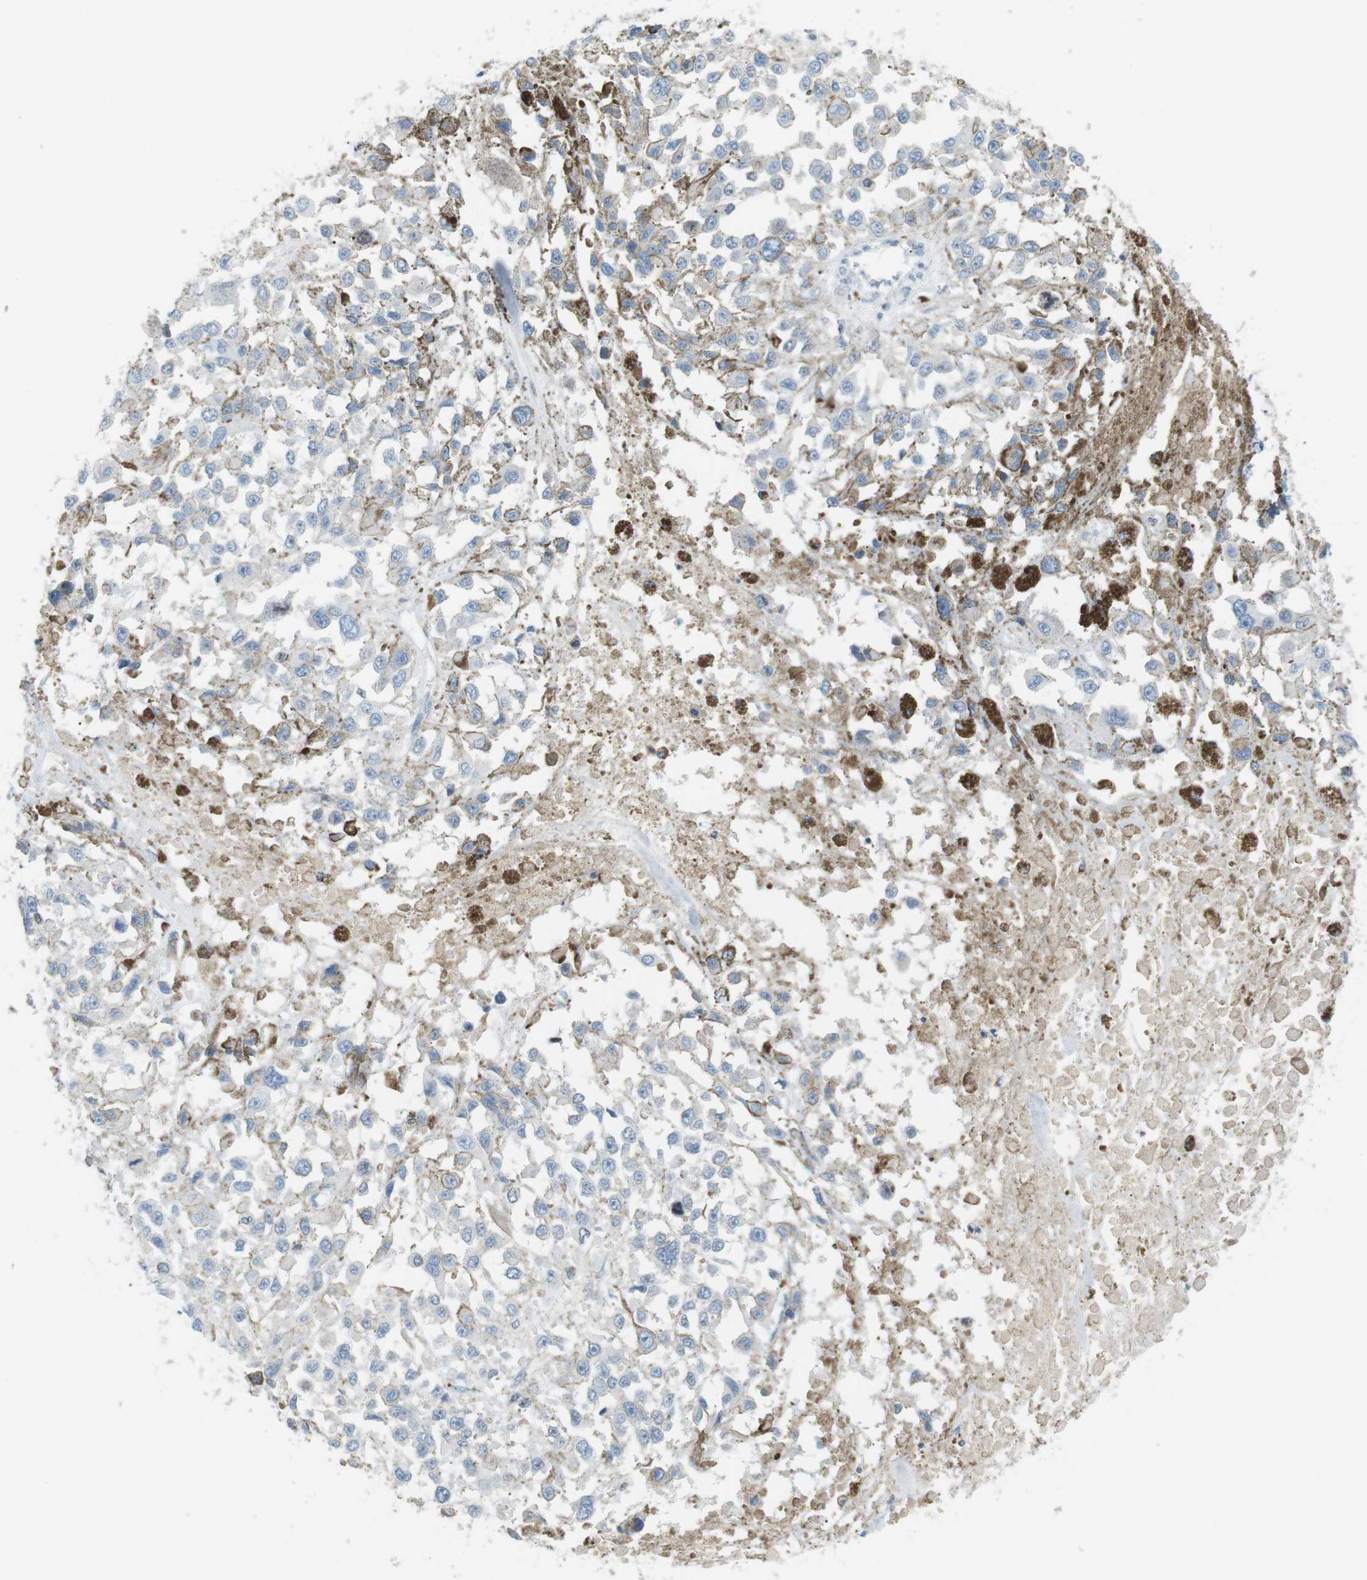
{"staining": {"intensity": "negative", "quantity": "none", "location": "none"}, "tissue": "melanoma", "cell_type": "Tumor cells", "image_type": "cancer", "snomed": [{"axis": "morphology", "description": "Malignant melanoma, Metastatic site"}, {"axis": "topography", "description": "Lymph node"}], "caption": "Immunohistochemistry histopathology image of human melanoma stained for a protein (brown), which exhibits no positivity in tumor cells.", "gene": "AZGP1", "patient": {"sex": "male", "age": 59}}